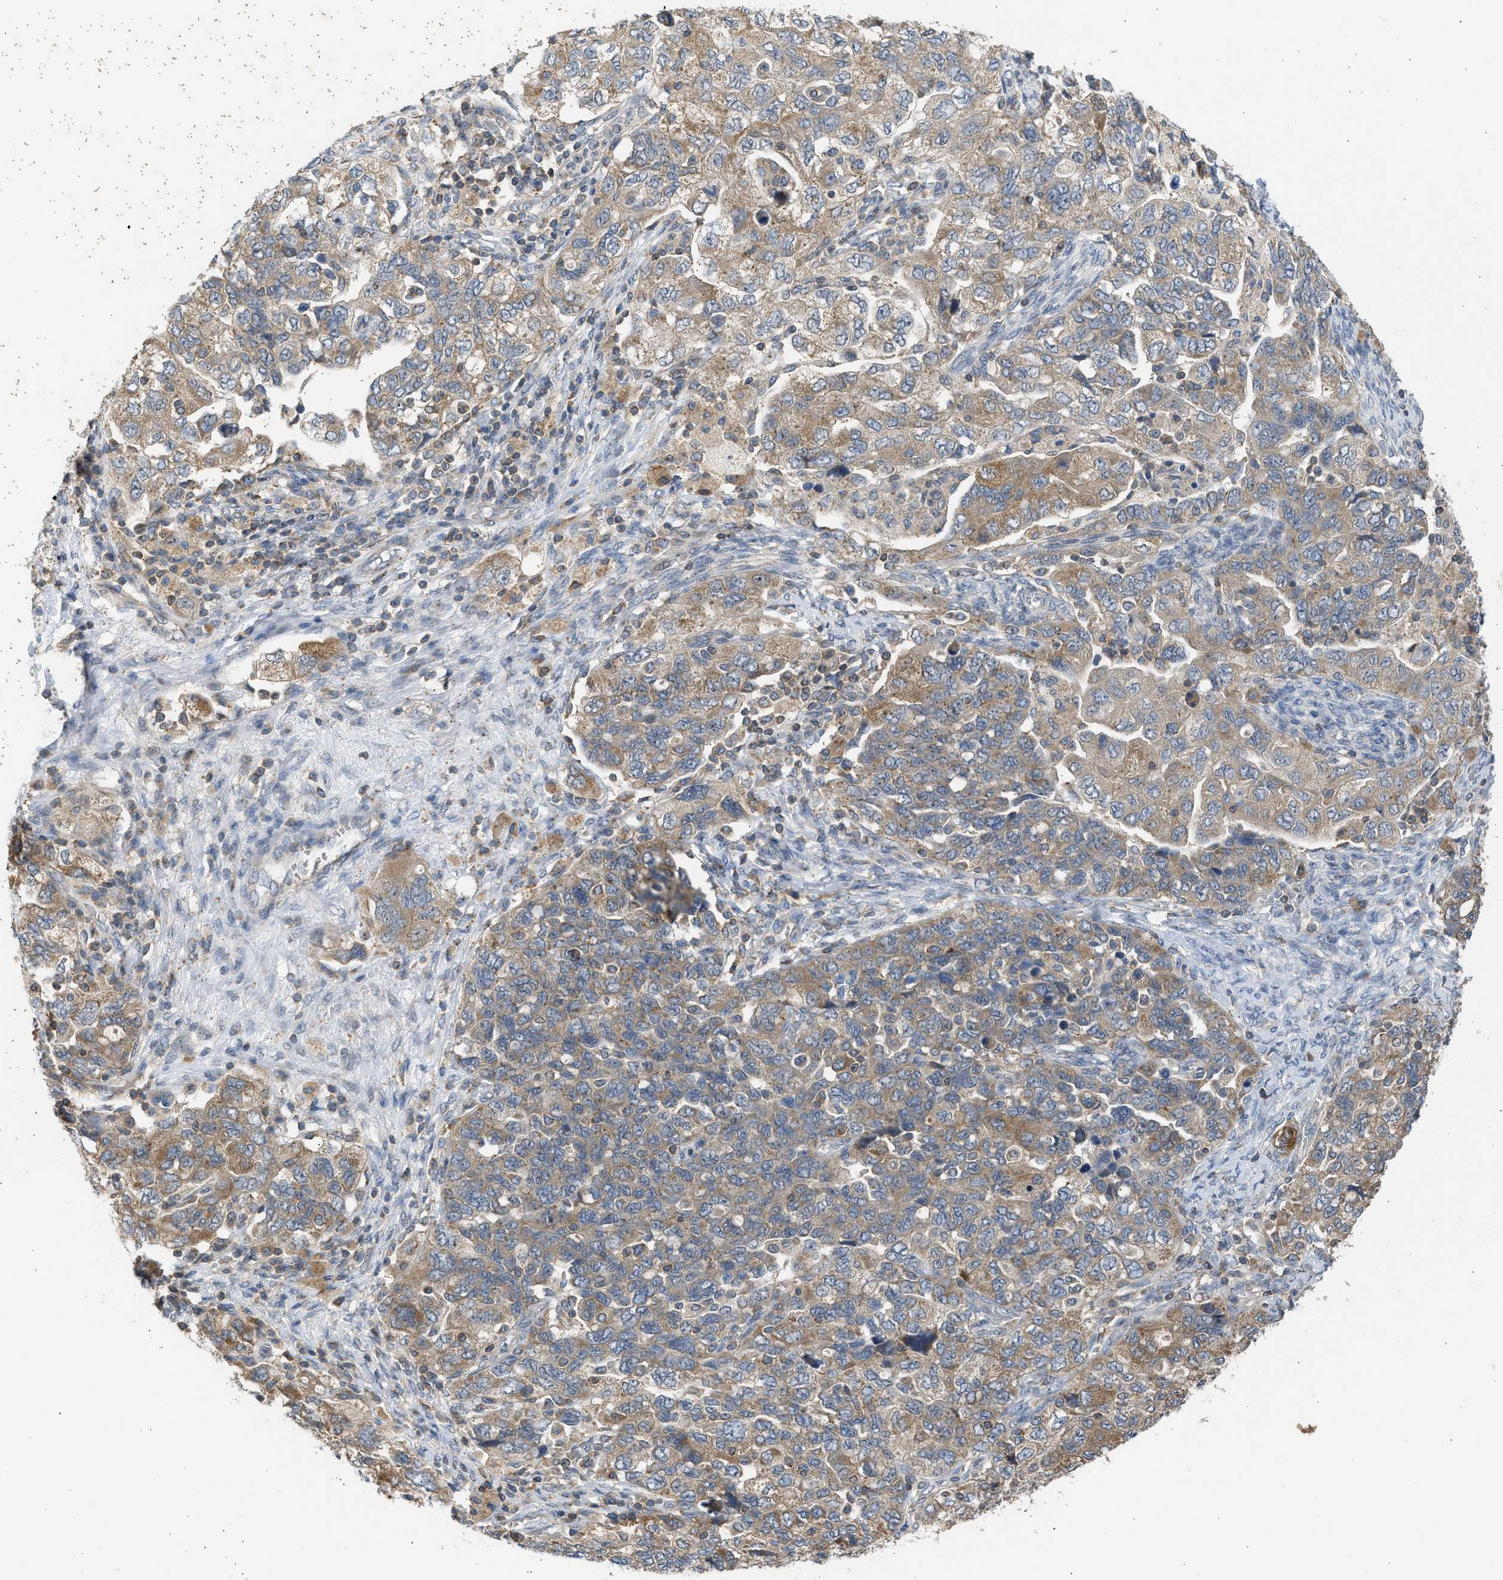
{"staining": {"intensity": "moderate", "quantity": ">75%", "location": "cytoplasmic/membranous"}, "tissue": "ovarian cancer", "cell_type": "Tumor cells", "image_type": "cancer", "snomed": [{"axis": "morphology", "description": "Carcinoma, NOS"}, {"axis": "morphology", "description": "Cystadenocarcinoma, serous, NOS"}, {"axis": "topography", "description": "Ovary"}], "caption": "Immunohistochemical staining of human ovarian carcinoma reveals medium levels of moderate cytoplasmic/membranous protein staining in approximately >75% of tumor cells.", "gene": "CYP1A1", "patient": {"sex": "female", "age": 69}}